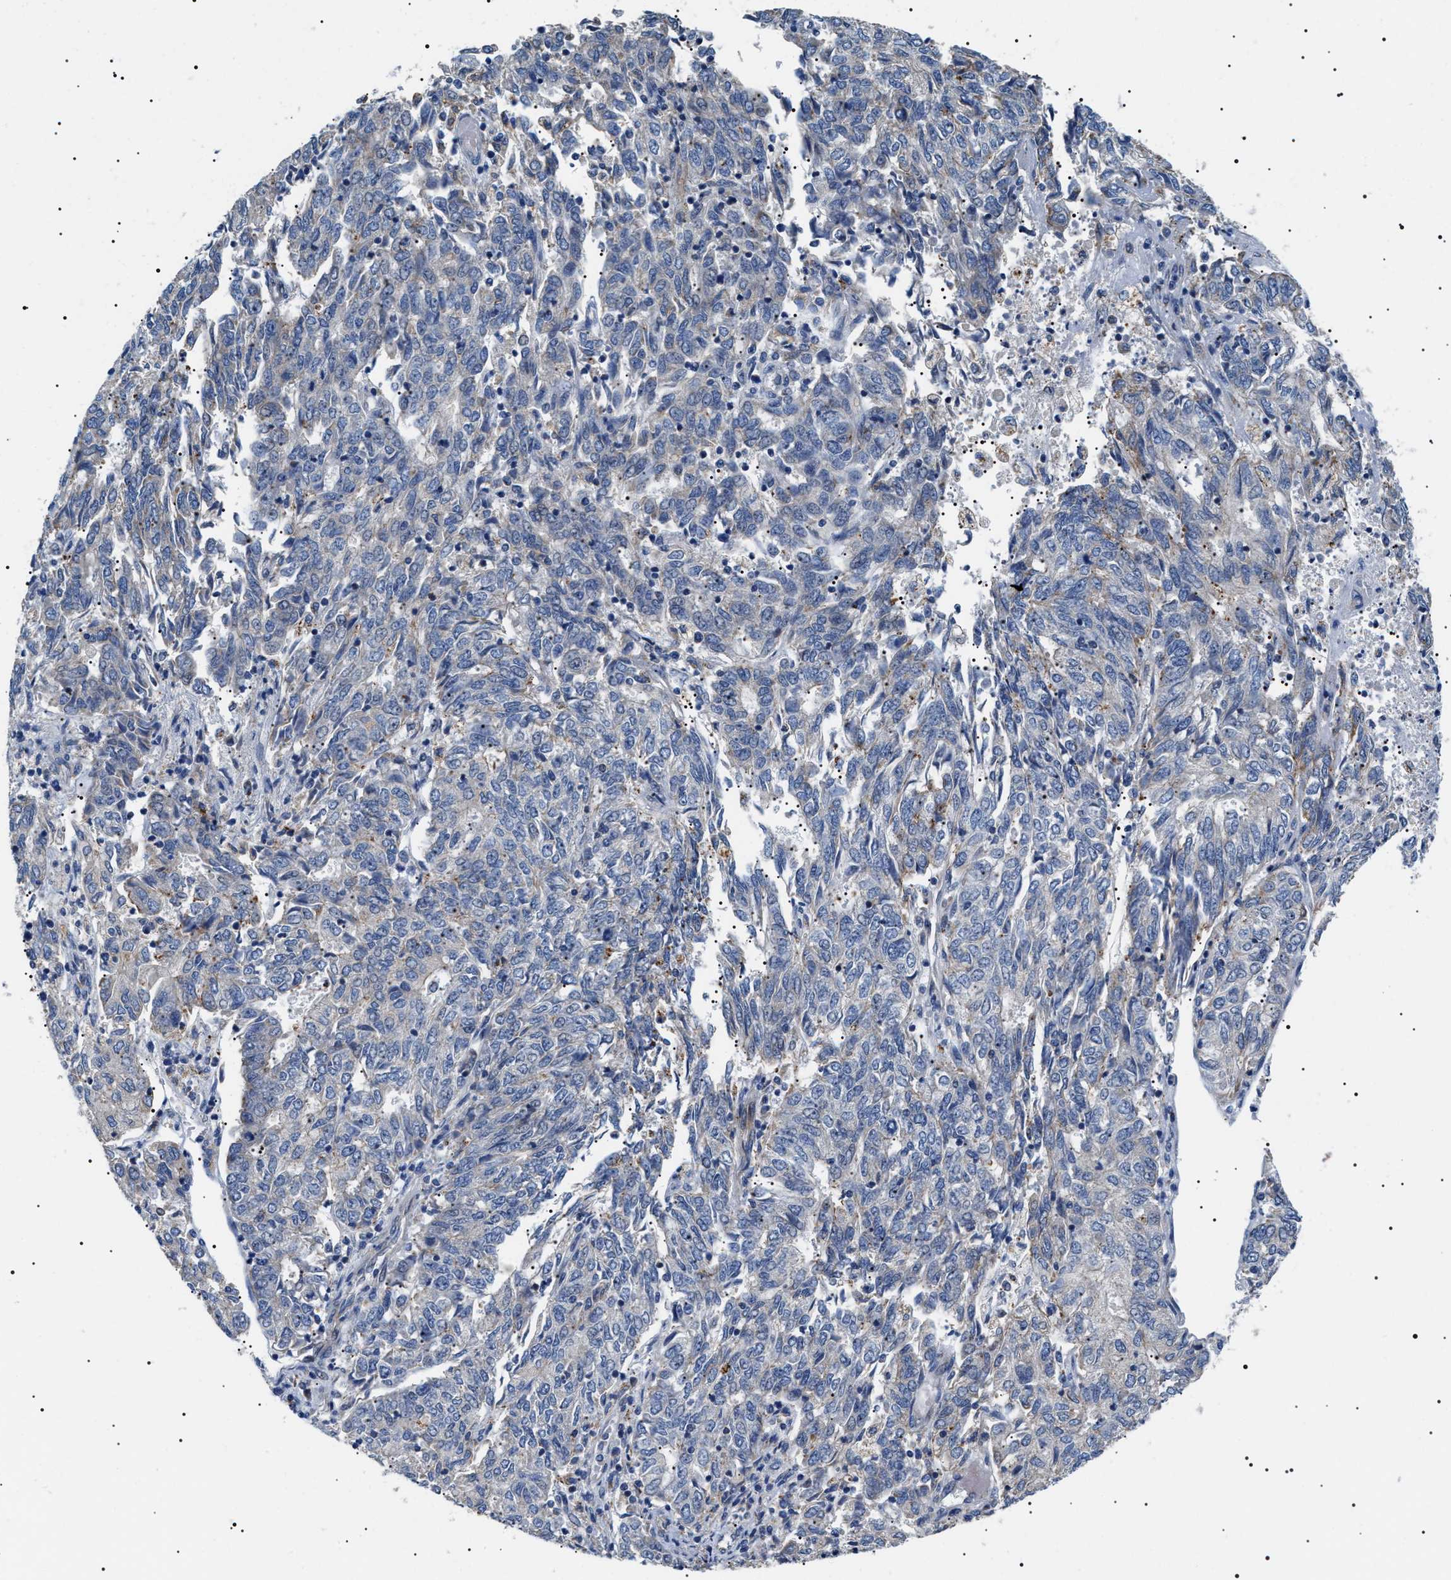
{"staining": {"intensity": "negative", "quantity": "none", "location": "none"}, "tissue": "endometrial cancer", "cell_type": "Tumor cells", "image_type": "cancer", "snomed": [{"axis": "morphology", "description": "Adenocarcinoma, NOS"}, {"axis": "topography", "description": "Endometrium"}], "caption": "A photomicrograph of endometrial cancer (adenocarcinoma) stained for a protein reveals no brown staining in tumor cells.", "gene": "TMEM222", "patient": {"sex": "female", "age": 80}}